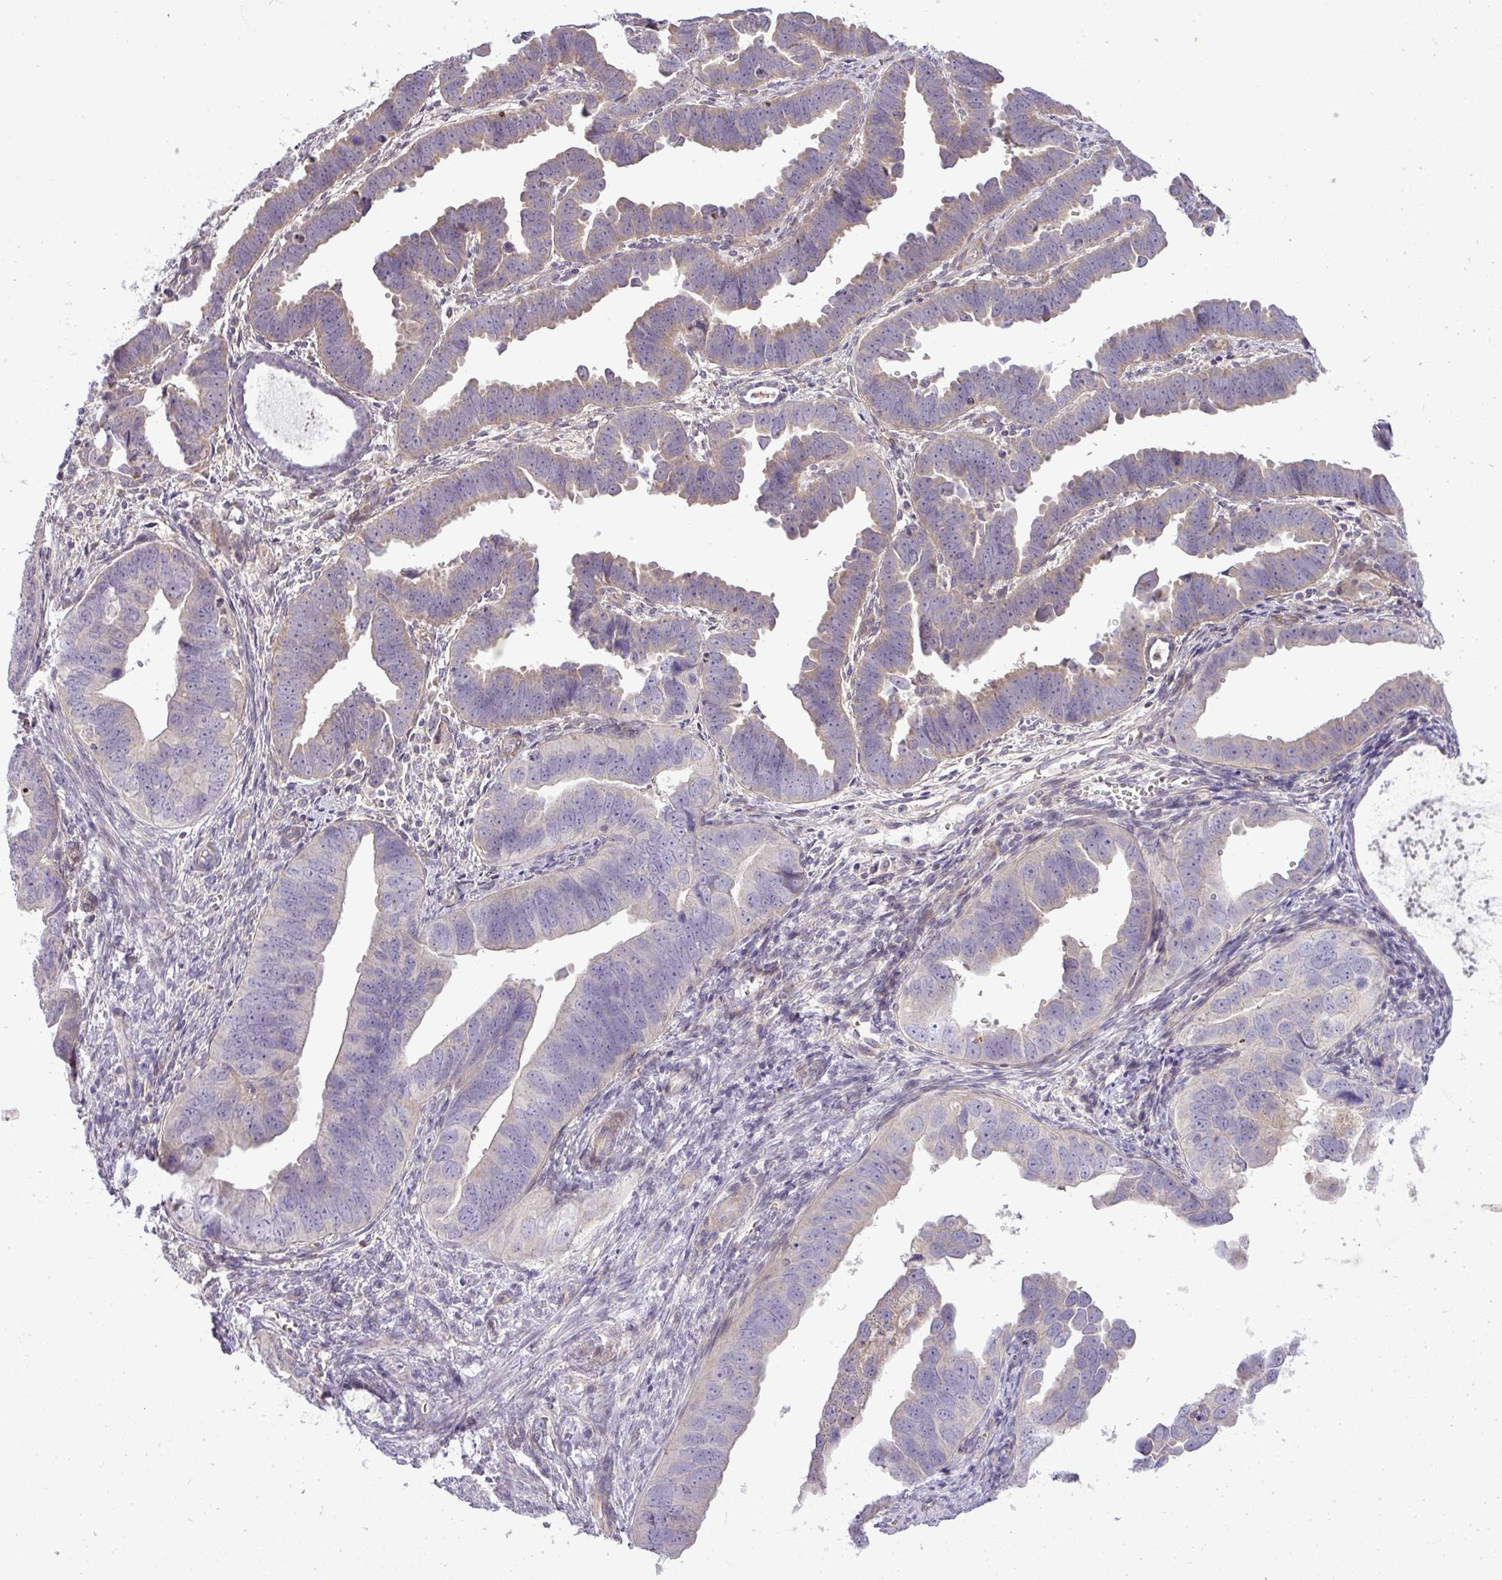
{"staining": {"intensity": "weak", "quantity": "25%-75%", "location": "cytoplasmic/membranous"}, "tissue": "endometrial cancer", "cell_type": "Tumor cells", "image_type": "cancer", "snomed": [{"axis": "morphology", "description": "Adenocarcinoma, NOS"}, {"axis": "topography", "description": "Endometrium"}], "caption": "Weak cytoplasmic/membranous expression is appreciated in about 25%-75% of tumor cells in endometrial adenocarcinoma. The protein of interest is stained brown, and the nuclei are stained in blue (DAB IHC with brightfield microscopy, high magnification).", "gene": "ZDHHC1", "patient": {"sex": "female", "age": 75}}